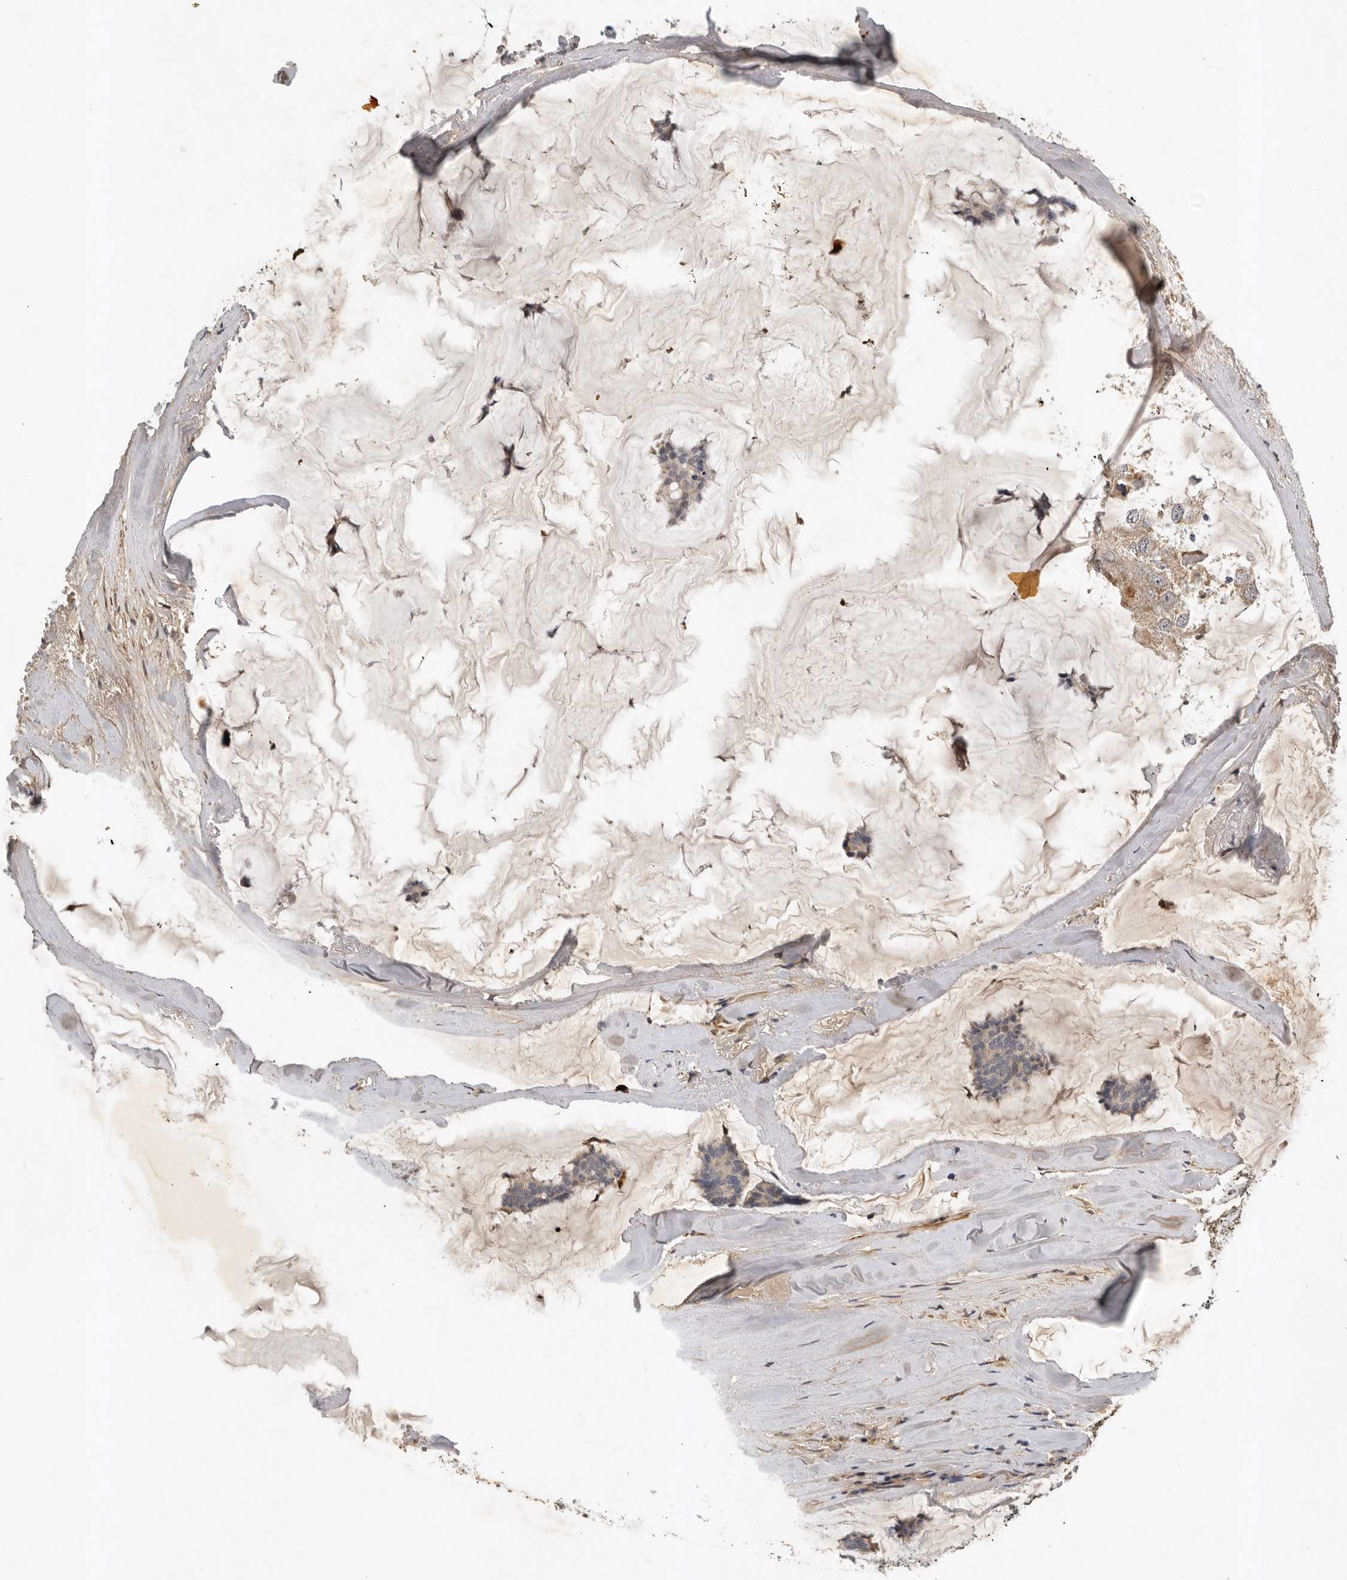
{"staining": {"intensity": "weak", "quantity": "<25%", "location": "cytoplasmic/membranous"}, "tissue": "breast cancer", "cell_type": "Tumor cells", "image_type": "cancer", "snomed": [{"axis": "morphology", "description": "Duct carcinoma"}, {"axis": "topography", "description": "Breast"}], "caption": "Invasive ductal carcinoma (breast) was stained to show a protein in brown. There is no significant staining in tumor cells.", "gene": "RNF157", "patient": {"sex": "female", "age": 93}}